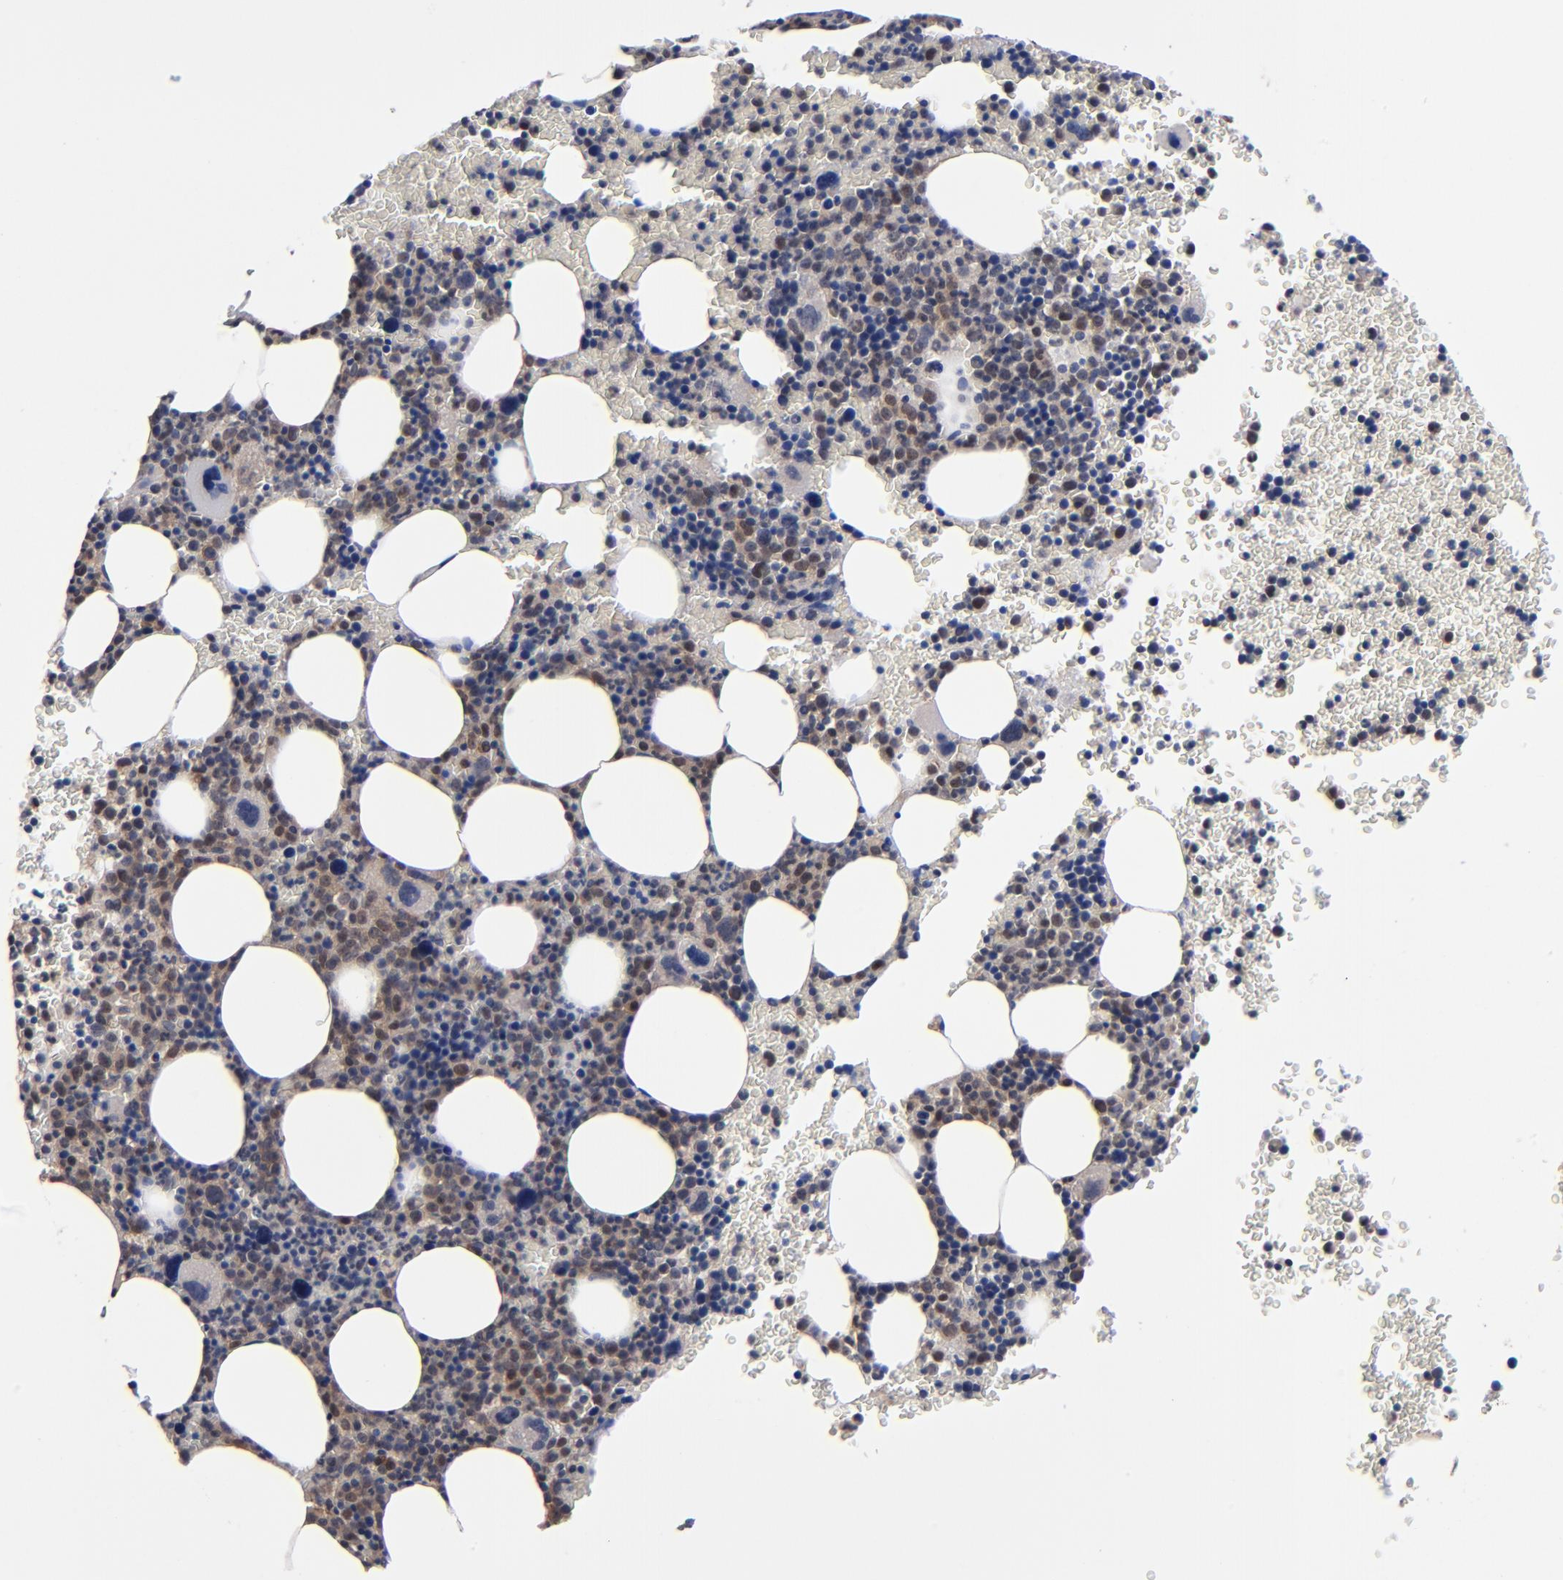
{"staining": {"intensity": "moderate", "quantity": "25%-75%", "location": "cytoplasmic/membranous"}, "tissue": "bone marrow", "cell_type": "Hematopoietic cells", "image_type": "normal", "snomed": [{"axis": "morphology", "description": "Normal tissue, NOS"}, {"axis": "topography", "description": "Bone marrow"}], "caption": "IHC staining of unremarkable bone marrow, which exhibits medium levels of moderate cytoplasmic/membranous staining in approximately 25%-75% of hematopoietic cells indicating moderate cytoplasmic/membranous protein staining. The staining was performed using DAB (brown) for protein detection and nuclei were counterstained in hematoxylin (blue).", "gene": "ALG13", "patient": {"sex": "male", "age": 68}}